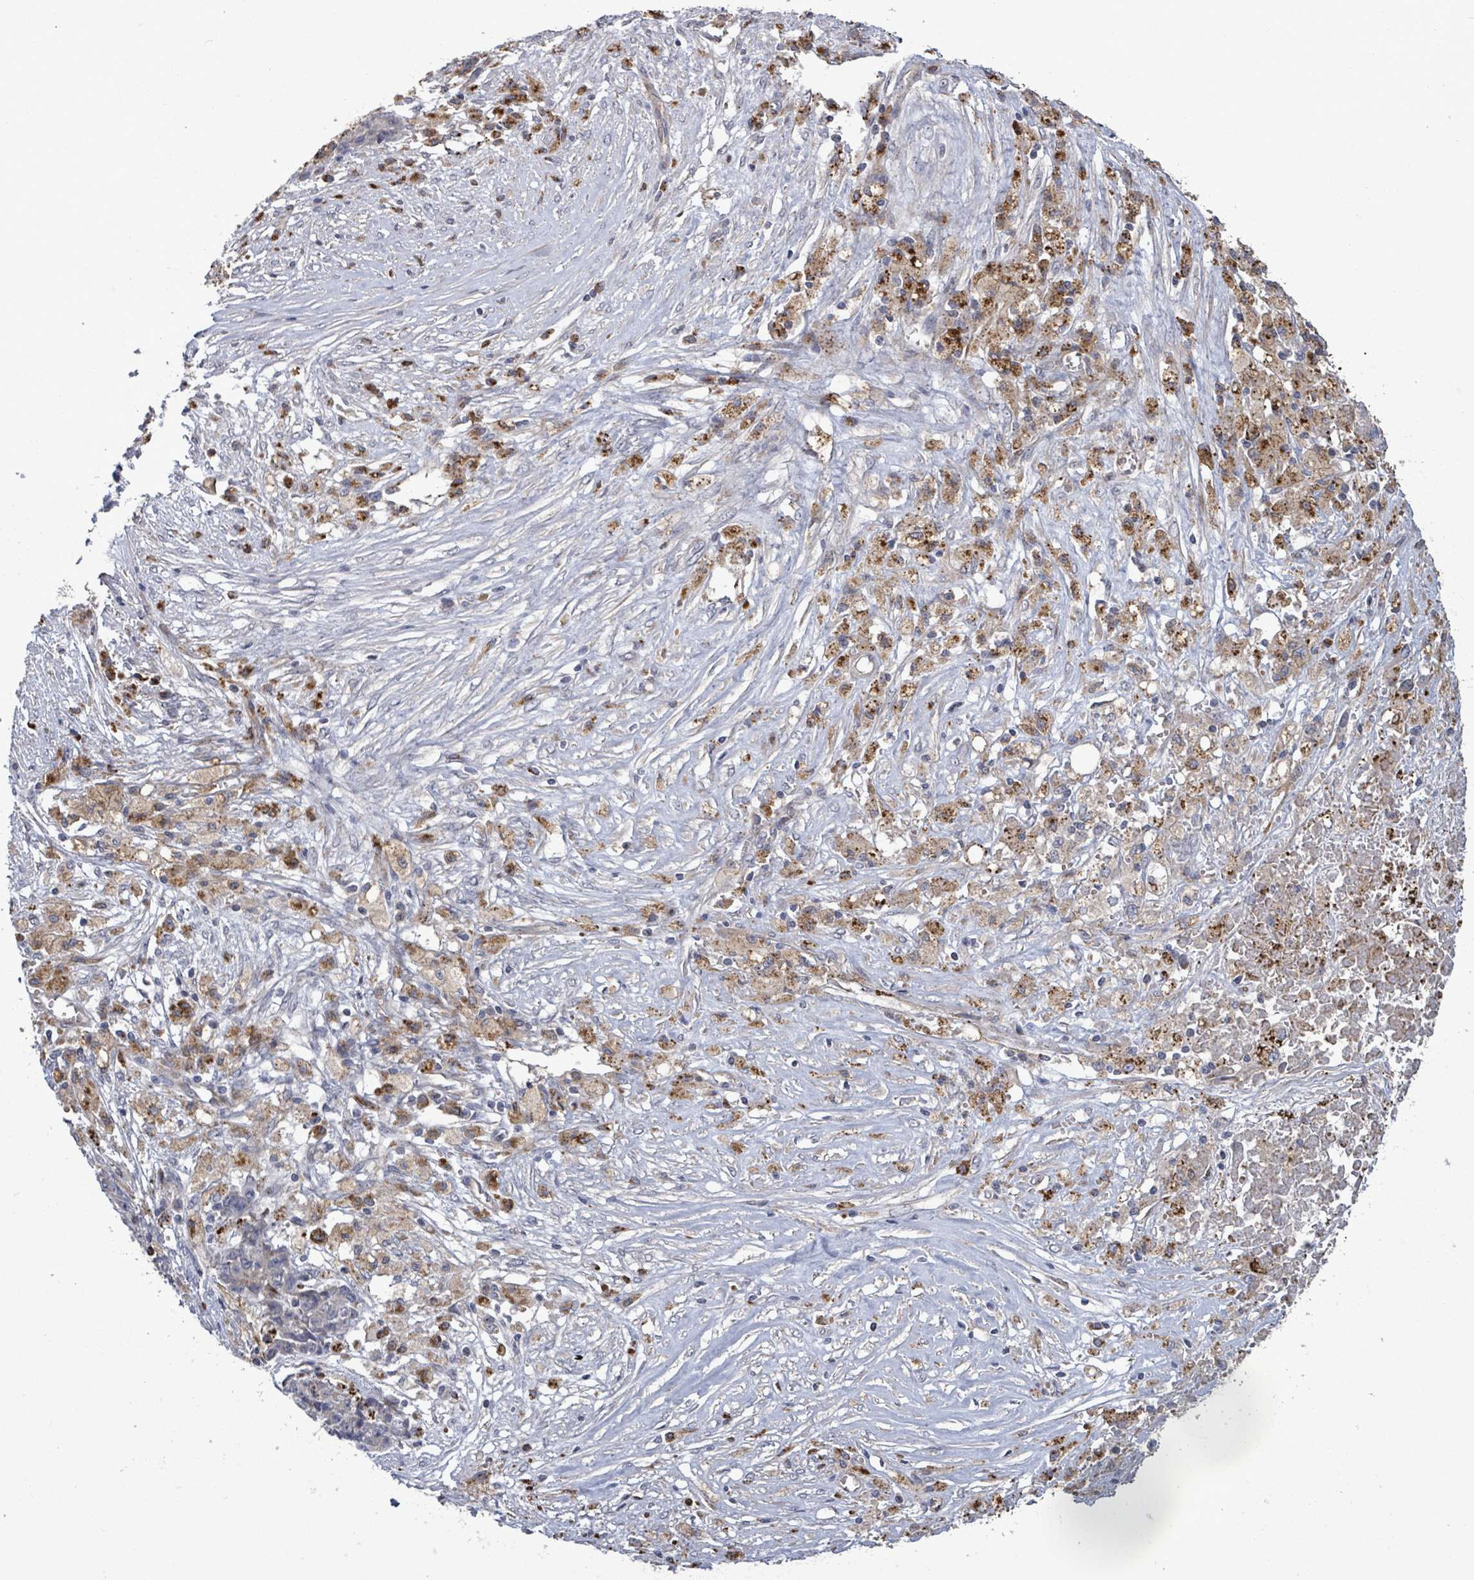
{"staining": {"intensity": "moderate", "quantity": "25%-75%", "location": "cytoplasmic/membranous"}, "tissue": "ovarian cancer", "cell_type": "Tumor cells", "image_type": "cancer", "snomed": [{"axis": "morphology", "description": "Carcinoma, endometroid"}, {"axis": "topography", "description": "Ovary"}], "caption": "Moderate cytoplasmic/membranous expression for a protein is seen in approximately 25%-75% of tumor cells of ovarian cancer (endometroid carcinoma) using IHC.", "gene": "DIPK2A", "patient": {"sex": "female", "age": 42}}